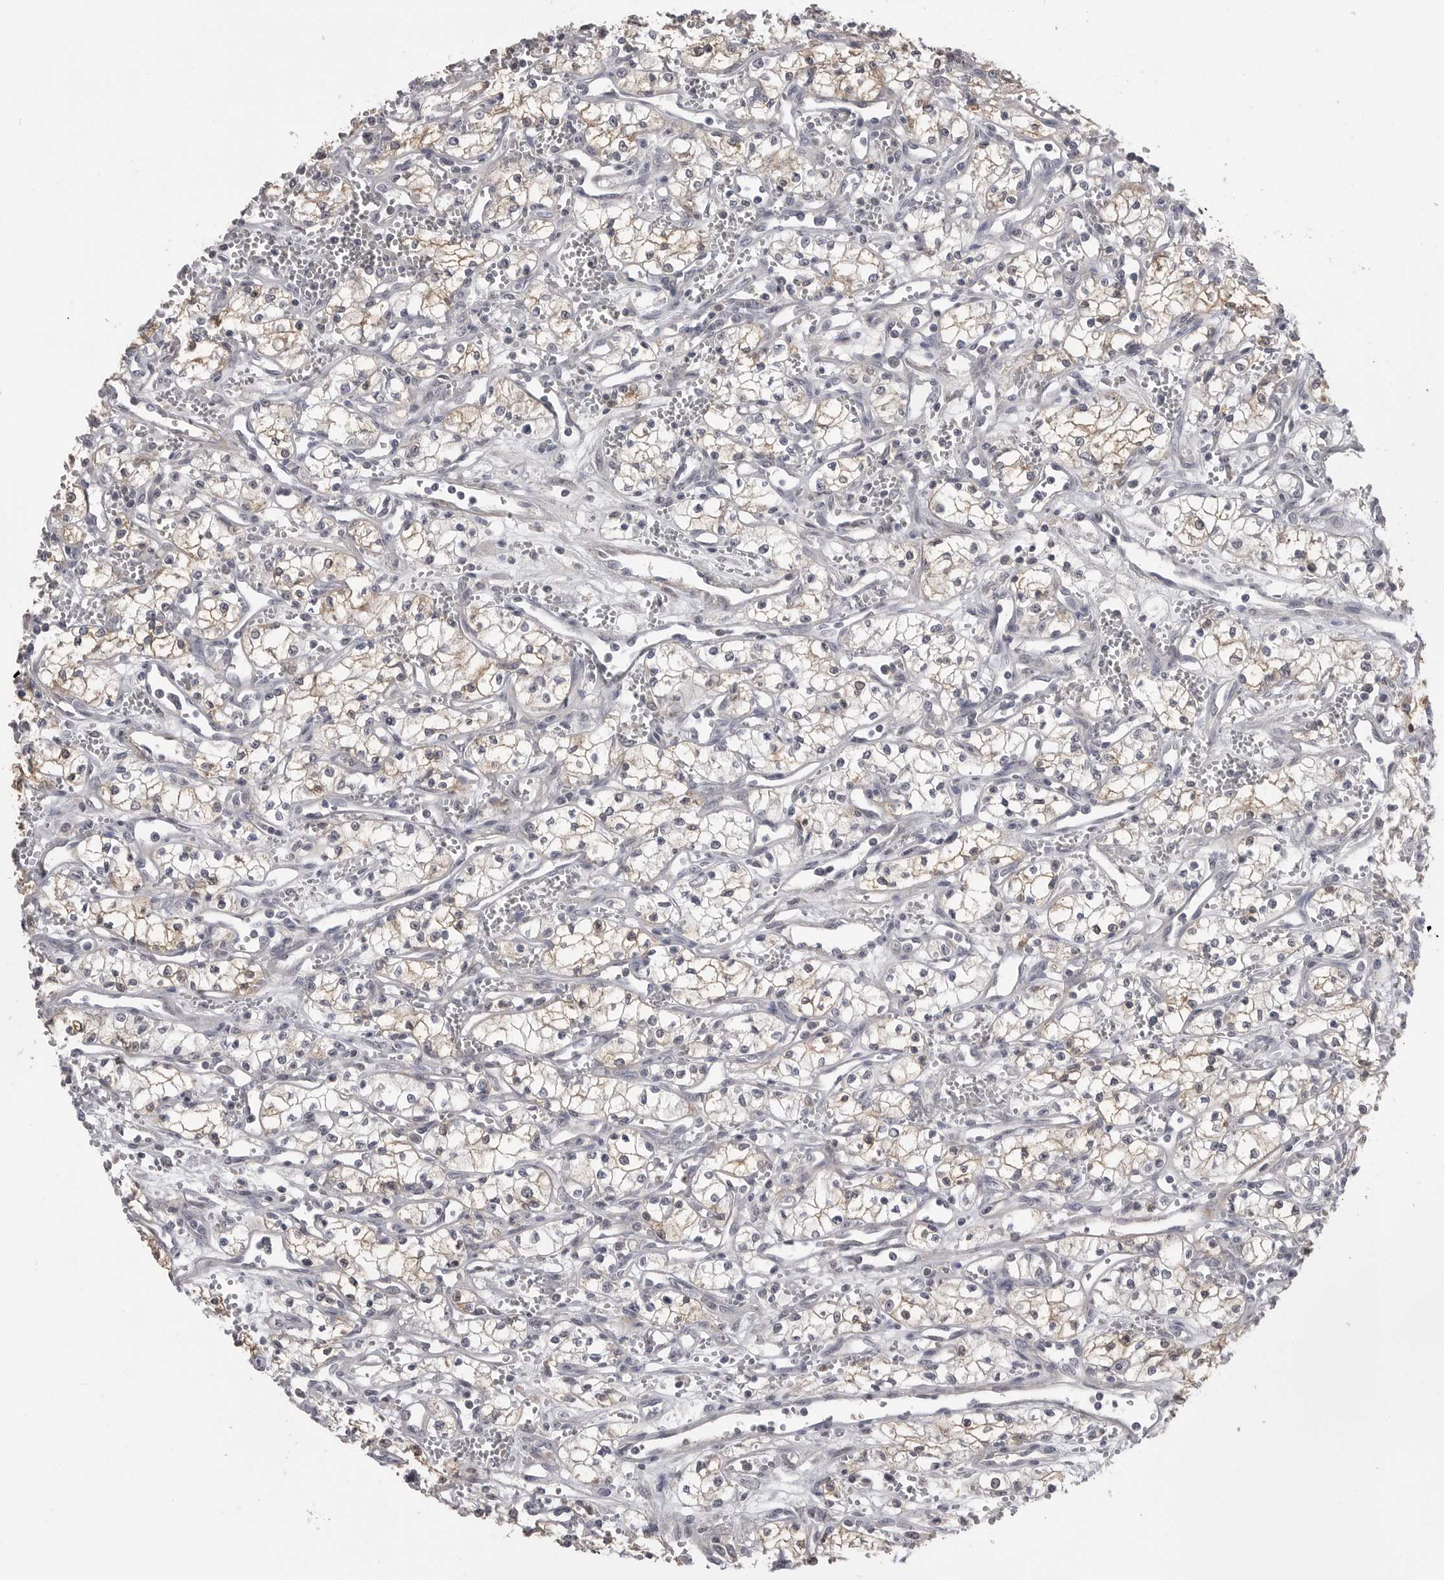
{"staining": {"intensity": "weak", "quantity": "<25%", "location": "cytoplasmic/membranous"}, "tissue": "renal cancer", "cell_type": "Tumor cells", "image_type": "cancer", "snomed": [{"axis": "morphology", "description": "Adenocarcinoma, NOS"}, {"axis": "topography", "description": "Kidney"}], "caption": "DAB (3,3'-diaminobenzidine) immunohistochemical staining of renal cancer (adenocarcinoma) displays no significant expression in tumor cells. (DAB immunohistochemistry (IHC) visualized using brightfield microscopy, high magnification).", "gene": "PLEKHF1", "patient": {"sex": "male", "age": 59}}